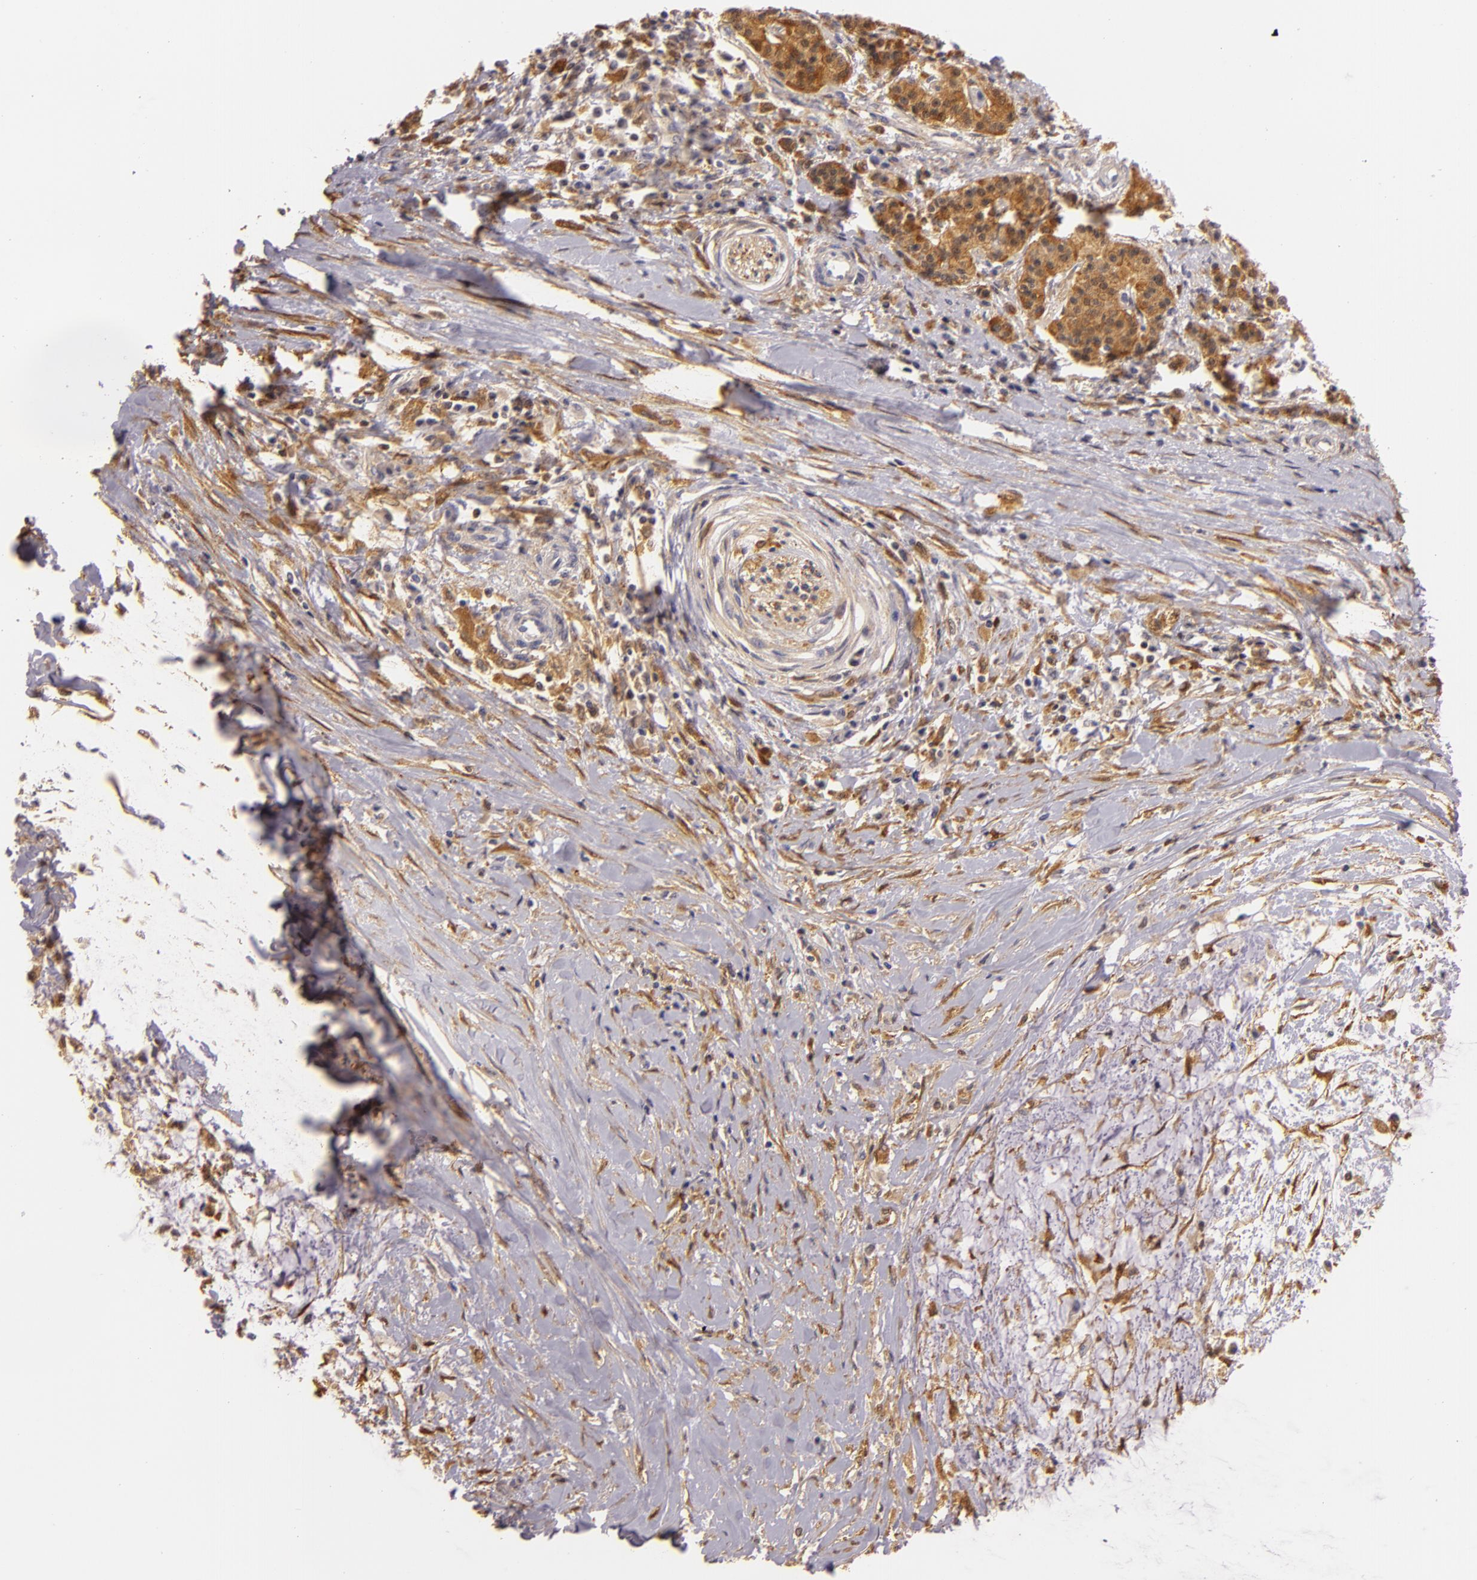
{"staining": {"intensity": "weak", "quantity": ">75%", "location": "cytoplasmic/membranous"}, "tissue": "pancreatic cancer", "cell_type": "Tumor cells", "image_type": "cancer", "snomed": [{"axis": "morphology", "description": "Adenocarcinoma, NOS"}, {"axis": "topography", "description": "Pancreas"}], "caption": "Tumor cells reveal low levels of weak cytoplasmic/membranous expression in approximately >75% of cells in pancreatic adenocarcinoma. Immunohistochemistry stains the protein of interest in brown and the nuclei are stained blue.", "gene": "TOM1", "patient": {"sex": "female", "age": 64}}